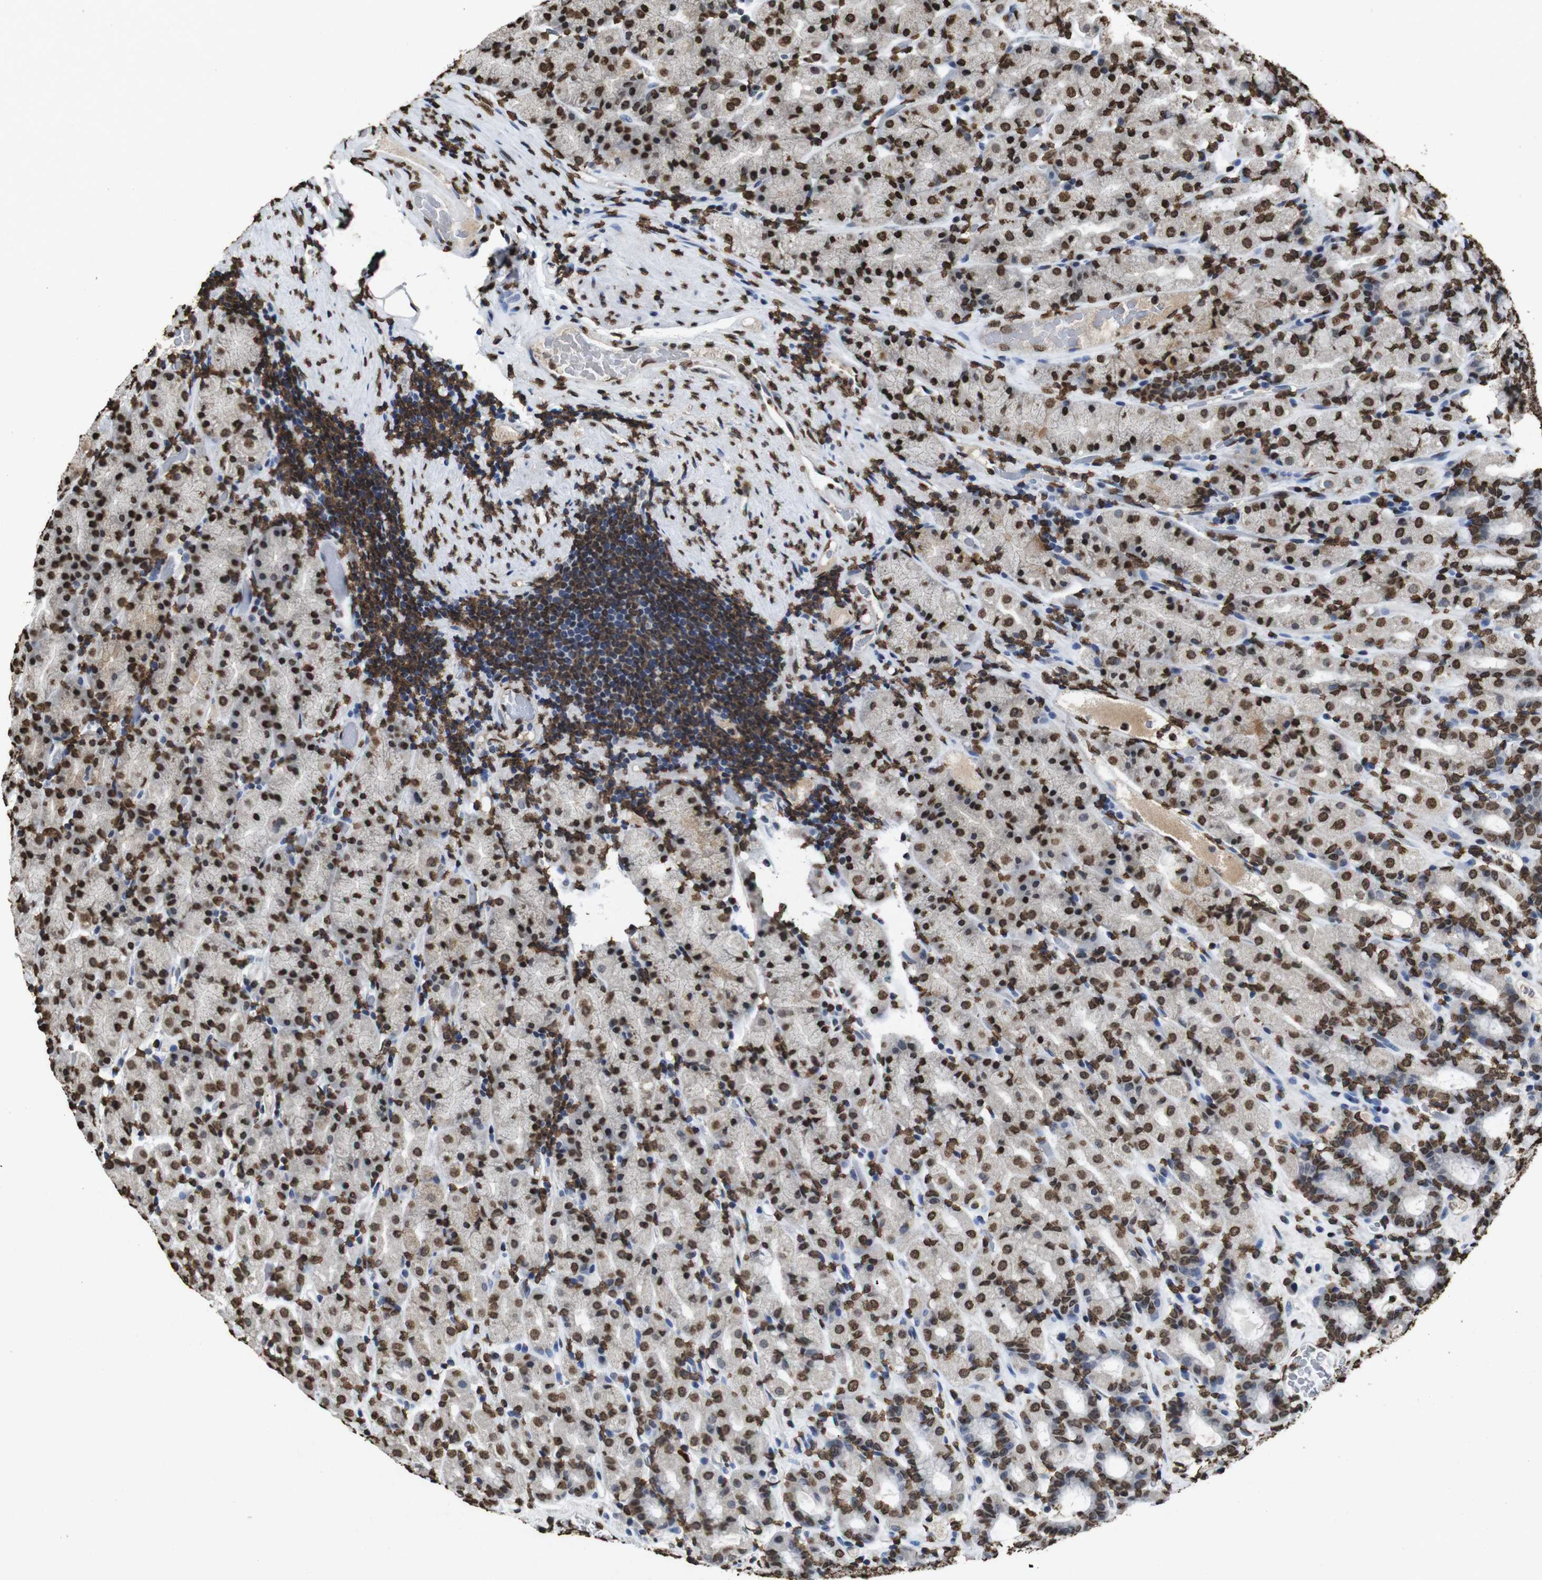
{"staining": {"intensity": "strong", "quantity": ">75%", "location": "cytoplasmic/membranous,nuclear"}, "tissue": "stomach", "cell_type": "Glandular cells", "image_type": "normal", "snomed": [{"axis": "morphology", "description": "Normal tissue, NOS"}, {"axis": "topography", "description": "Stomach, upper"}], "caption": "Approximately >75% of glandular cells in benign human stomach reveal strong cytoplasmic/membranous,nuclear protein expression as visualized by brown immunohistochemical staining.", "gene": "MDM2", "patient": {"sex": "male", "age": 68}}